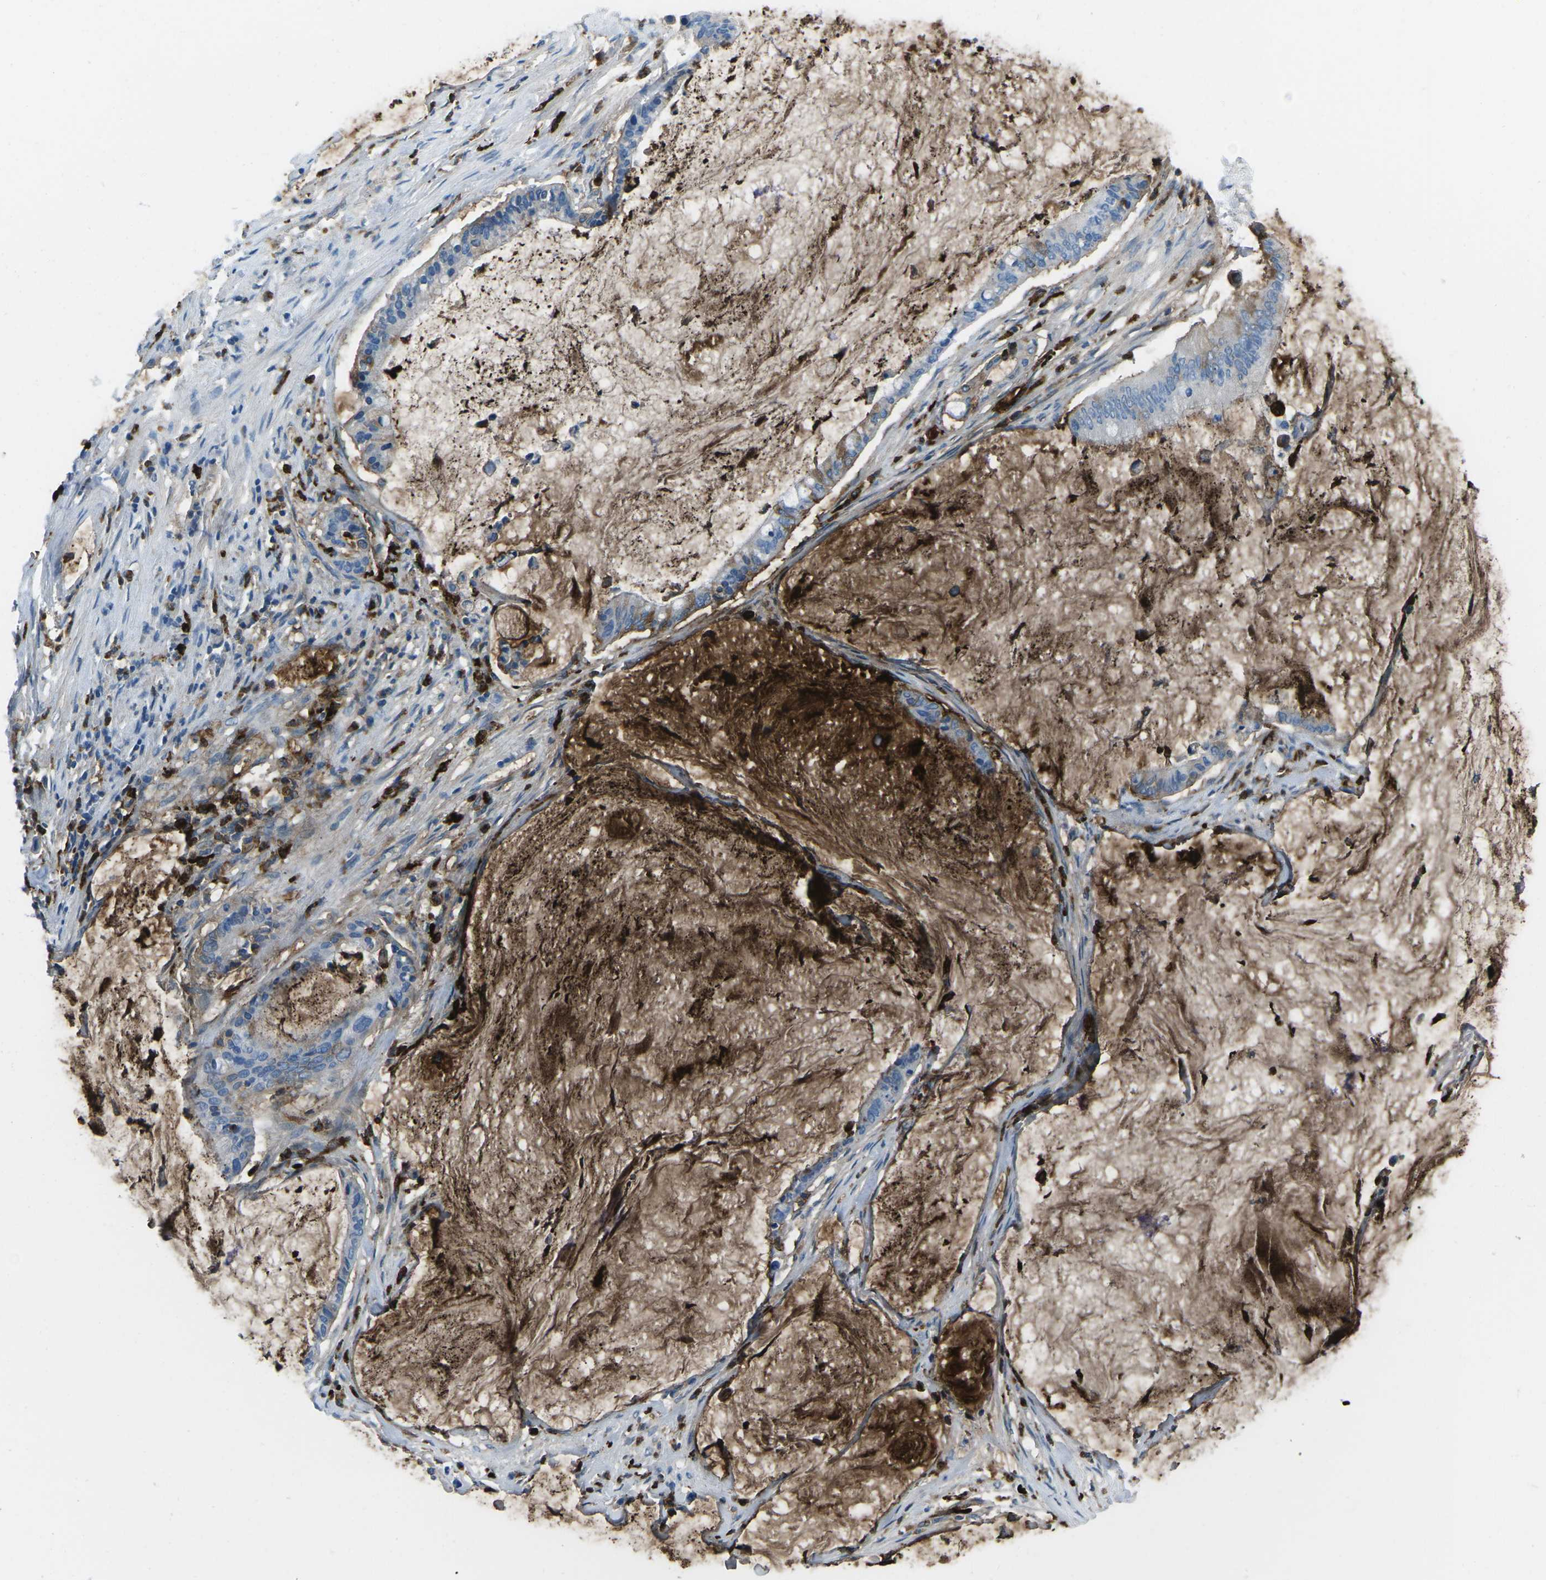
{"staining": {"intensity": "weak", "quantity": "<25%", "location": "cytoplasmic/membranous"}, "tissue": "pancreatic cancer", "cell_type": "Tumor cells", "image_type": "cancer", "snomed": [{"axis": "morphology", "description": "Adenocarcinoma, NOS"}, {"axis": "topography", "description": "Pancreas"}], "caption": "Human pancreatic cancer stained for a protein using immunohistochemistry (IHC) reveals no expression in tumor cells.", "gene": "FCN1", "patient": {"sex": "male", "age": 41}}